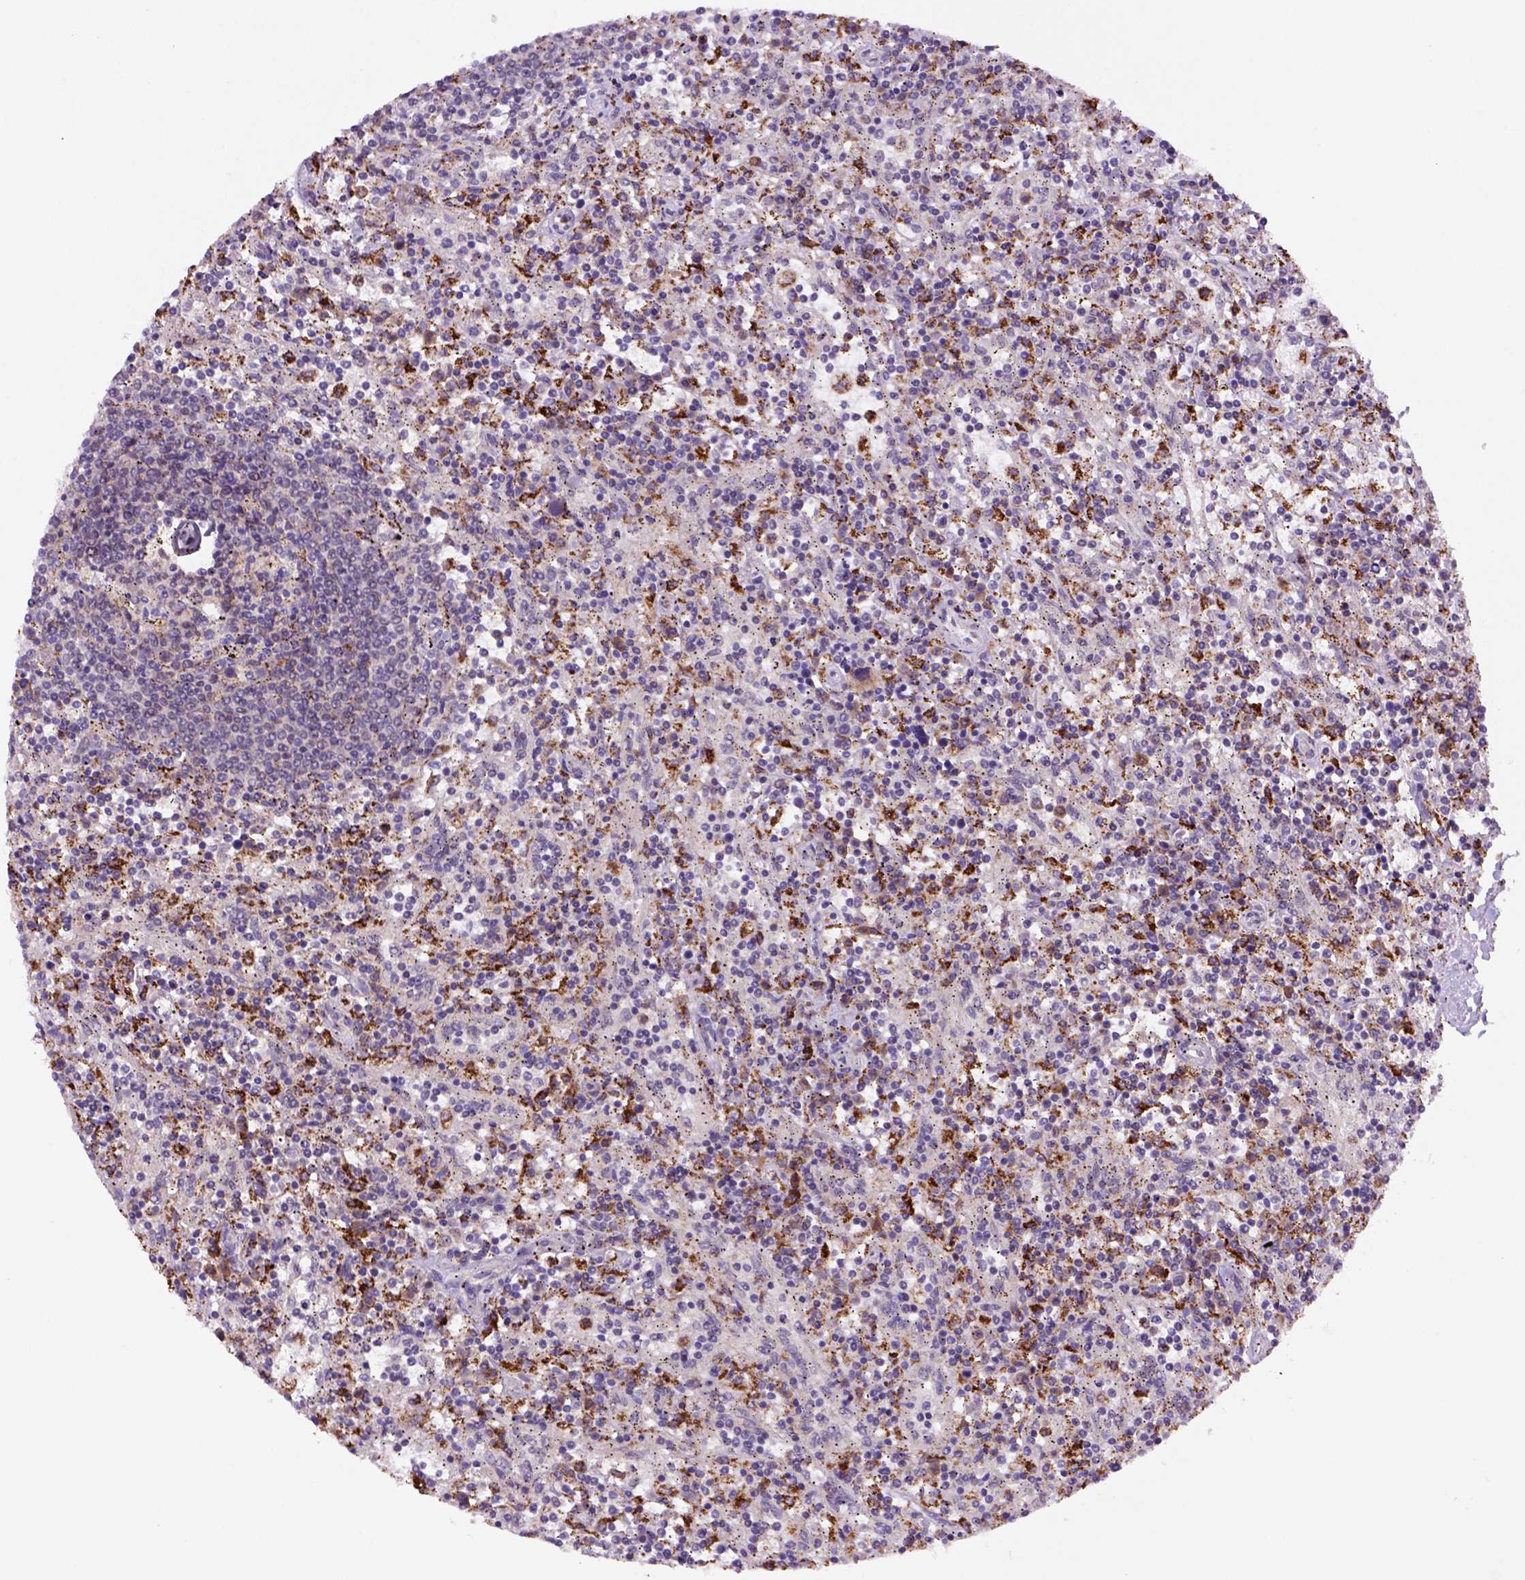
{"staining": {"intensity": "strong", "quantity": "25%-75%", "location": "cytoplasmic/membranous"}, "tissue": "lymphoma", "cell_type": "Tumor cells", "image_type": "cancer", "snomed": [{"axis": "morphology", "description": "Malignant lymphoma, non-Hodgkin's type, Low grade"}, {"axis": "topography", "description": "Spleen"}], "caption": "Immunohistochemical staining of human low-grade malignant lymphoma, non-Hodgkin's type shows high levels of strong cytoplasmic/membranous protein positivity in approximately 25%-75% of tumor cells.", "gene": "FZD7", "patient": {"sex": "male", "age": 62}}